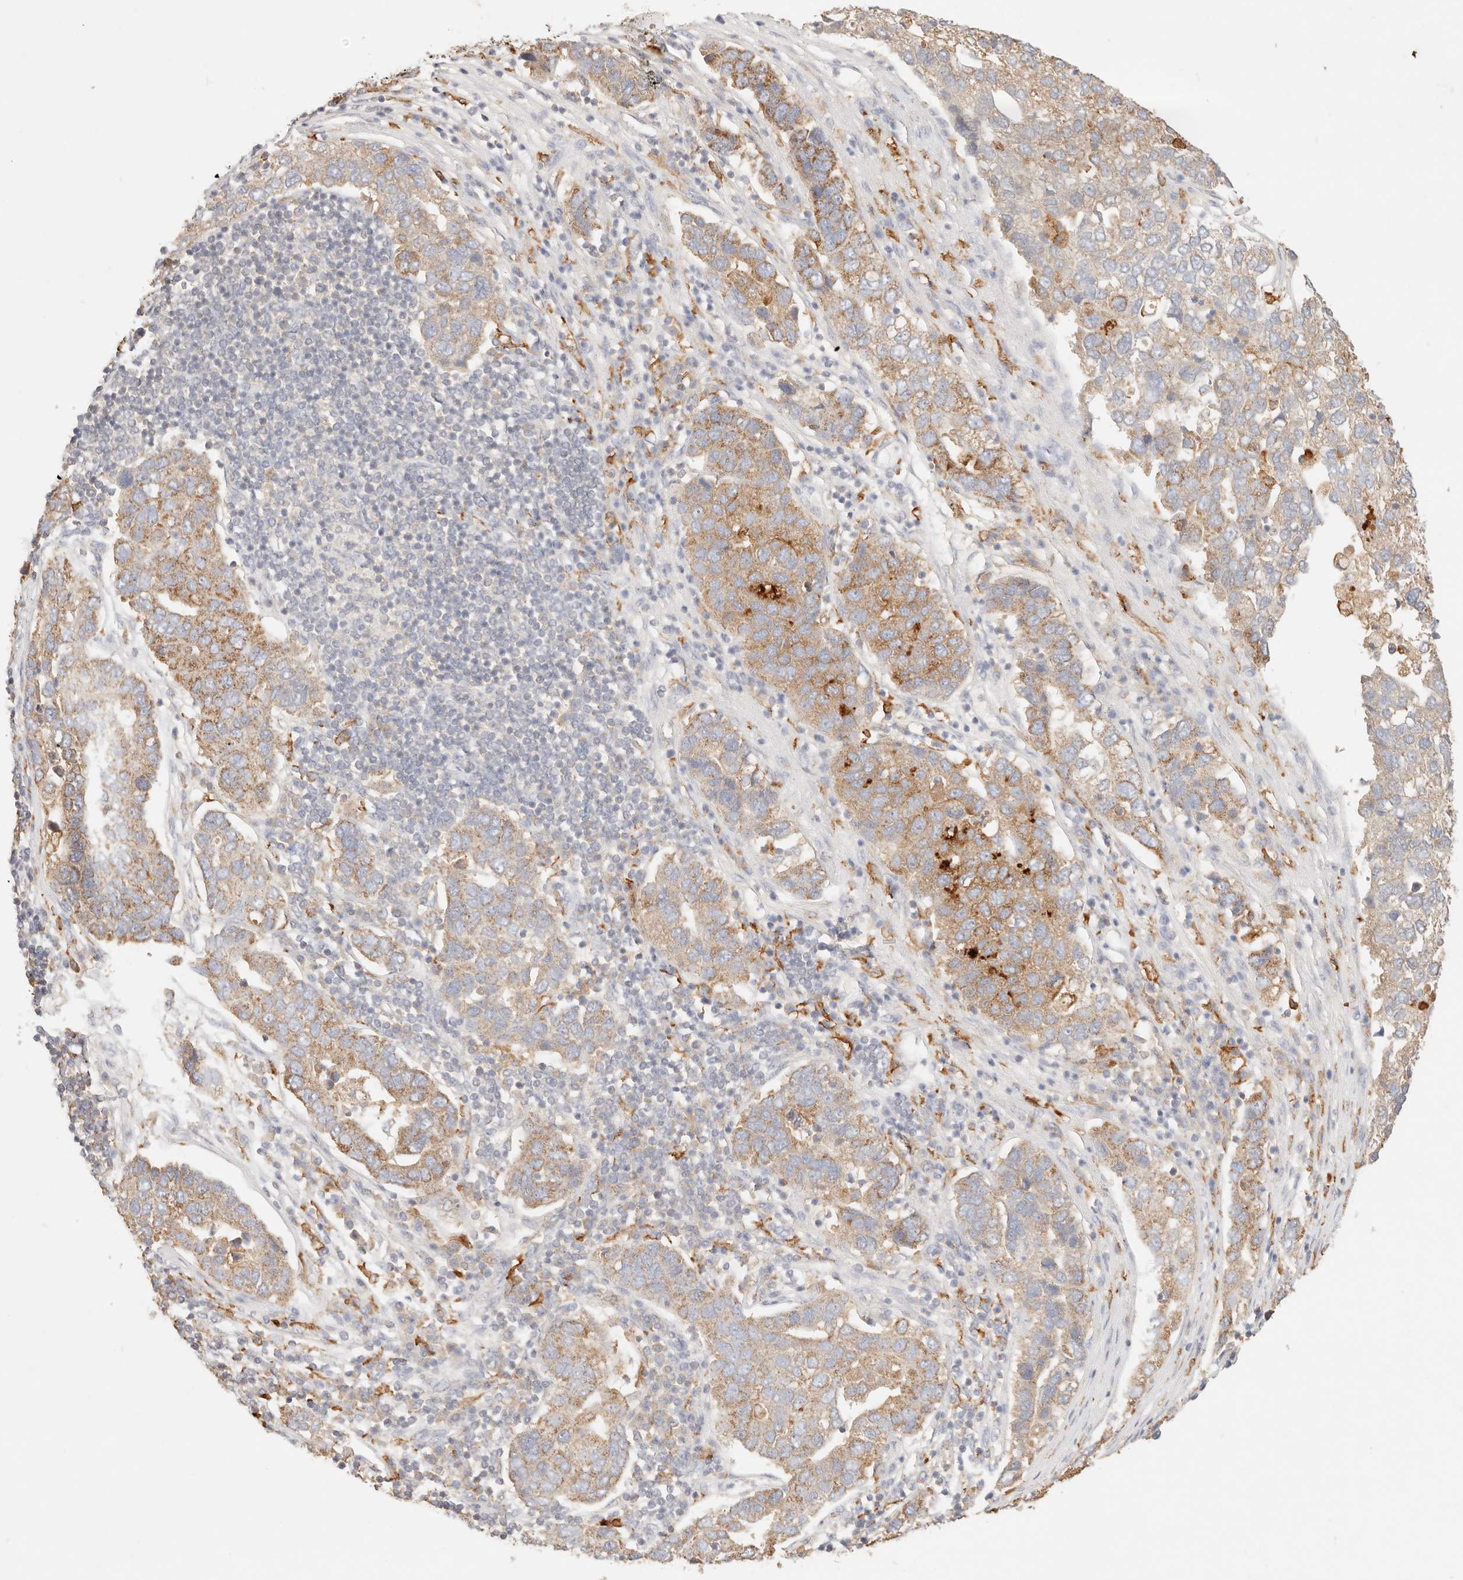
{"staining": {"intensity": "moderate", "quantity": ">75%", "location": "cytoplasmic/membranous"}, "tissue": "pancreatic cancer", "cell_type": "Tumor cells", "image_type": "cancer", "snomed": [{"axis": "morphology", "description": "Adenocarcinoma, NOS"}, {"axis": "topography", "description": "Pancreas"}], "caption": "Brown immunohistochemical staining in human pancreatic cancer exhibits moderate cytoplasmic/membranous staining in approximately >75% of tumor cells.", "gene": "HK2", "patient": {"sex": "female", "age": 61}}